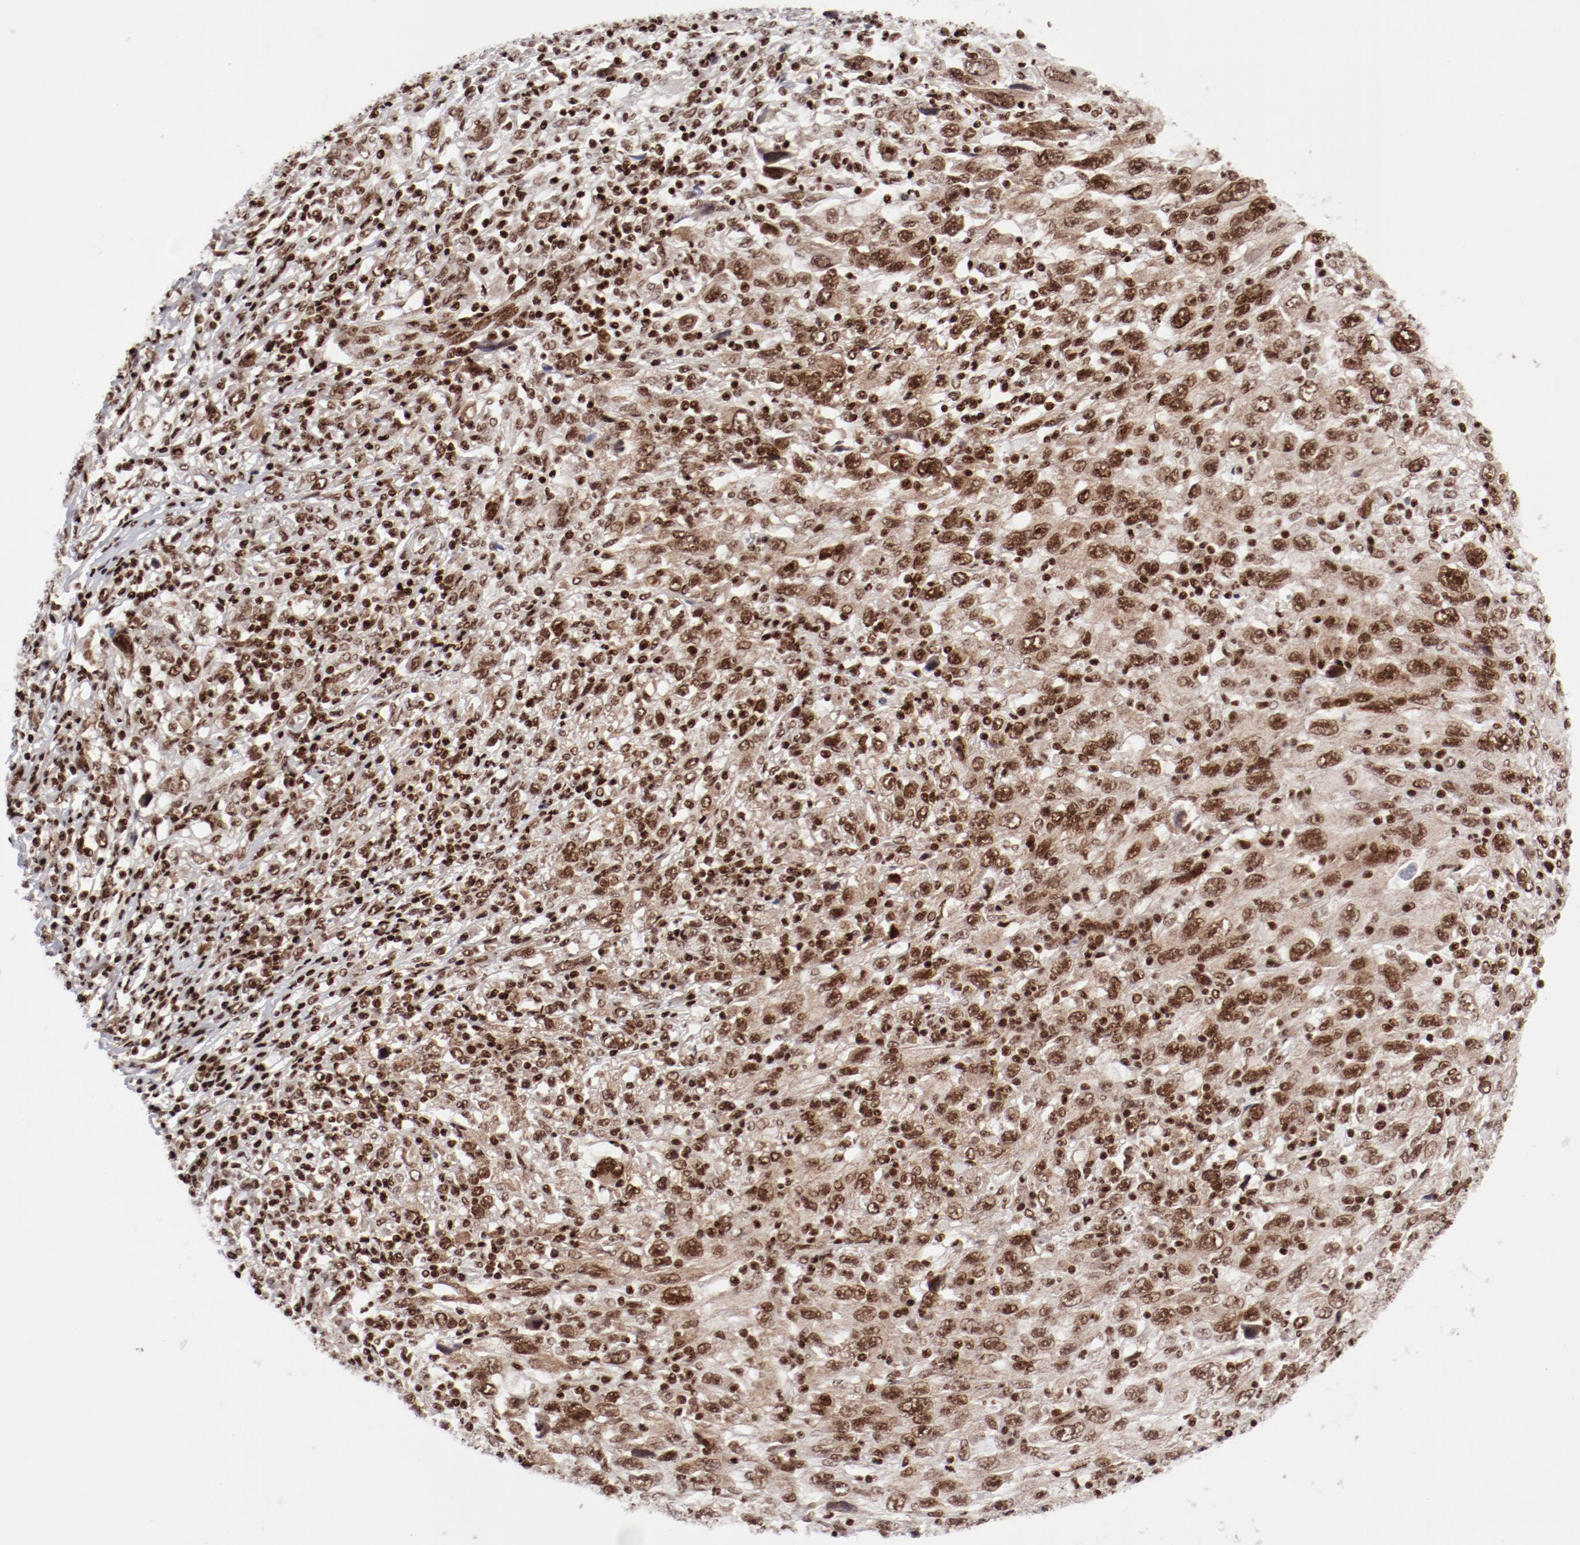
{"staining": {"intensity": "strong", "quantity": ">75%", "location": "nuclear"}, "tissue": "melanoma", "cell_type": "Tumor cells", "image_type": "cancer", "snomed": [{"axis": "morphology", "description": "Malignant melanoma, Metastatic site"}, {"axis": "topography", "description": "Skin"}], "caption": "Immunohistochemistry of malignant melanoma (metastatic site) demonstrates high levels of strong nuclear staining in approximately >75% of tumor cells.", "gene": "NFYB", "patient": {"sex": "female", "age": 56}}